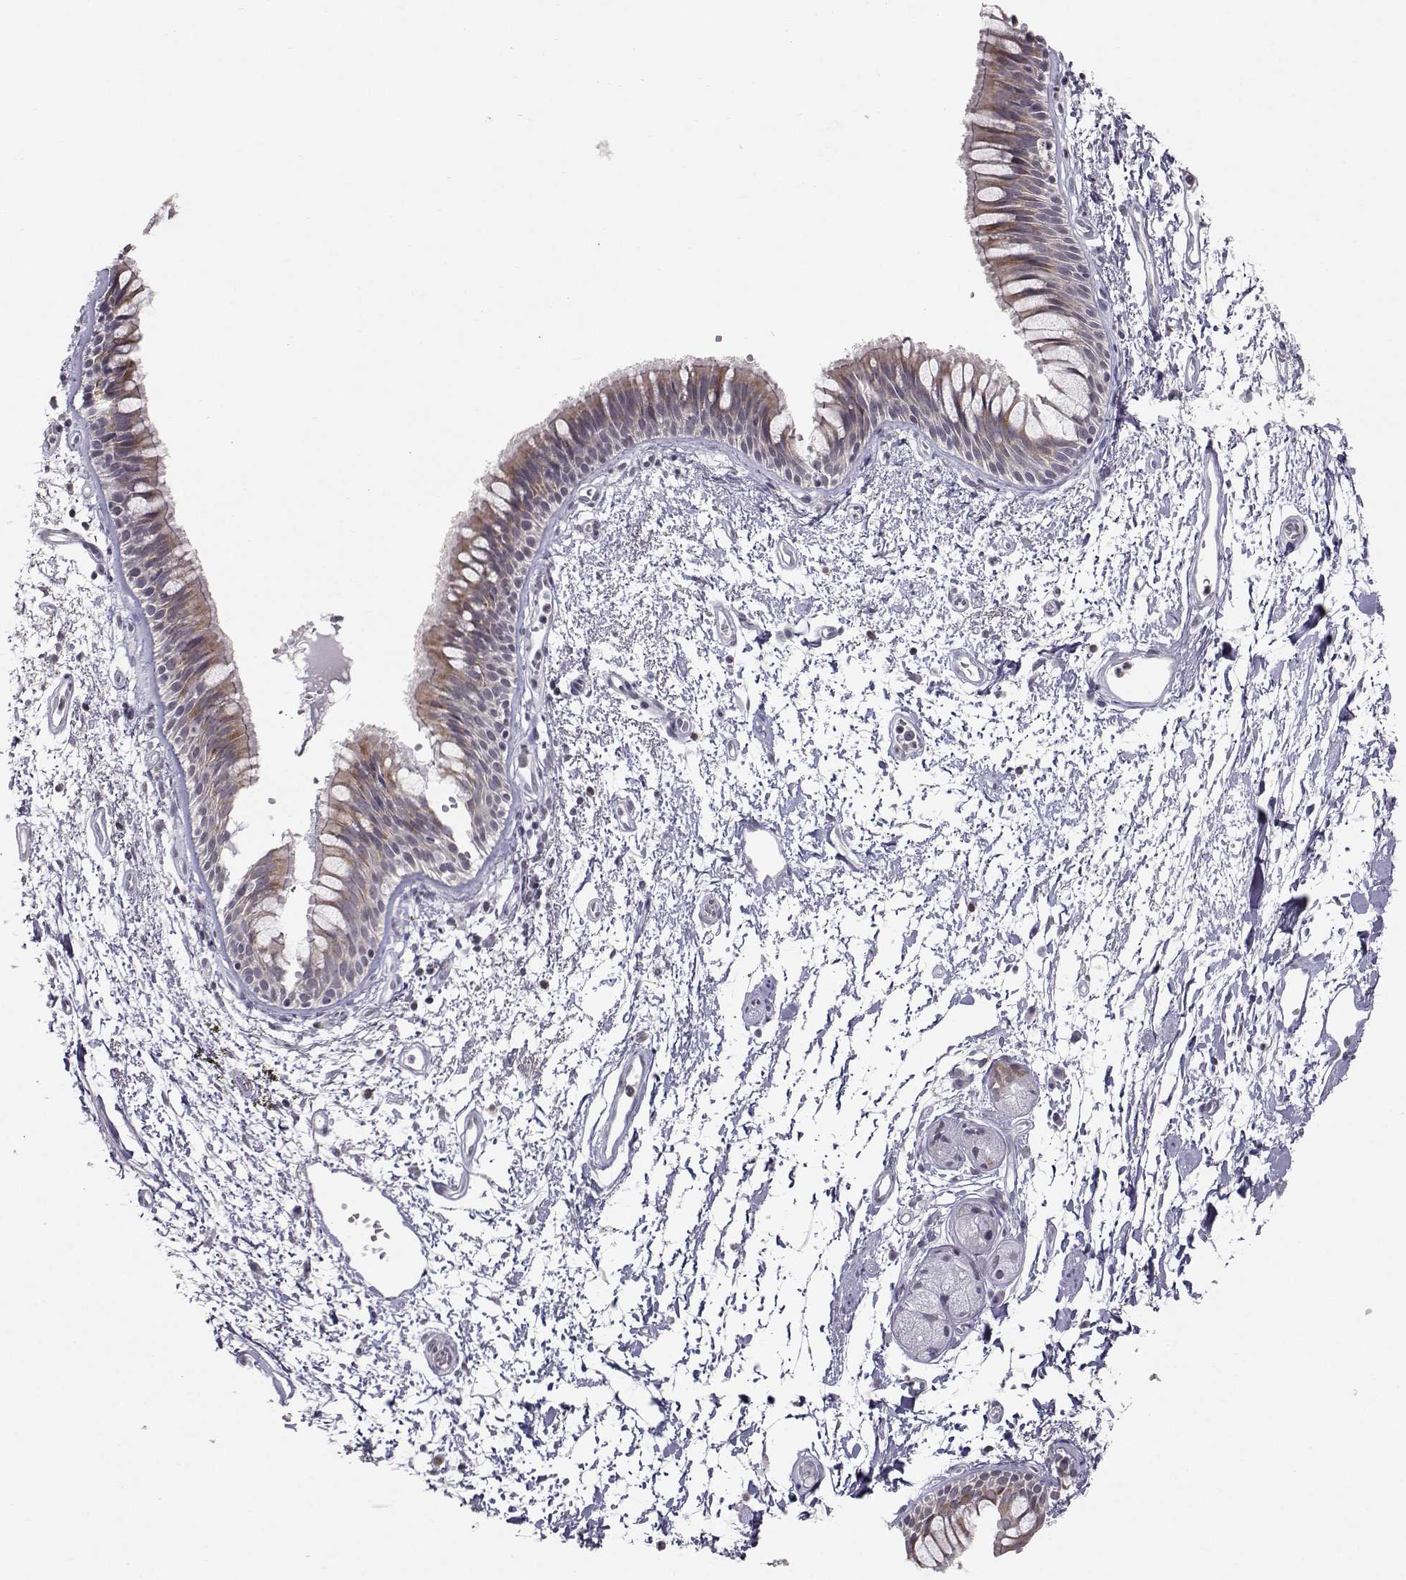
{"staining": {"intensity": "weak", "quantity": ">75%", "location": "cytoplasmic/membranous"}, "tissue": "bronchus", "cell_type": "Respiratory epithelial cells", "image_type": "normal", "snomed": [{"axis": "morphology", "description": "Normal tissue, NOS"}, {"axis": "topography", "description": "Cartilage tissue"}, {"axis": "topography", "description": "Bronchus"}], "caption": "The immunohistochemical stain shows weak cytoplasmic/membranous staining in respiratory epithelial cells of benign bronchus.", "gene": "MARCHF4", "patient": {"sex": "male", "age": 66}}